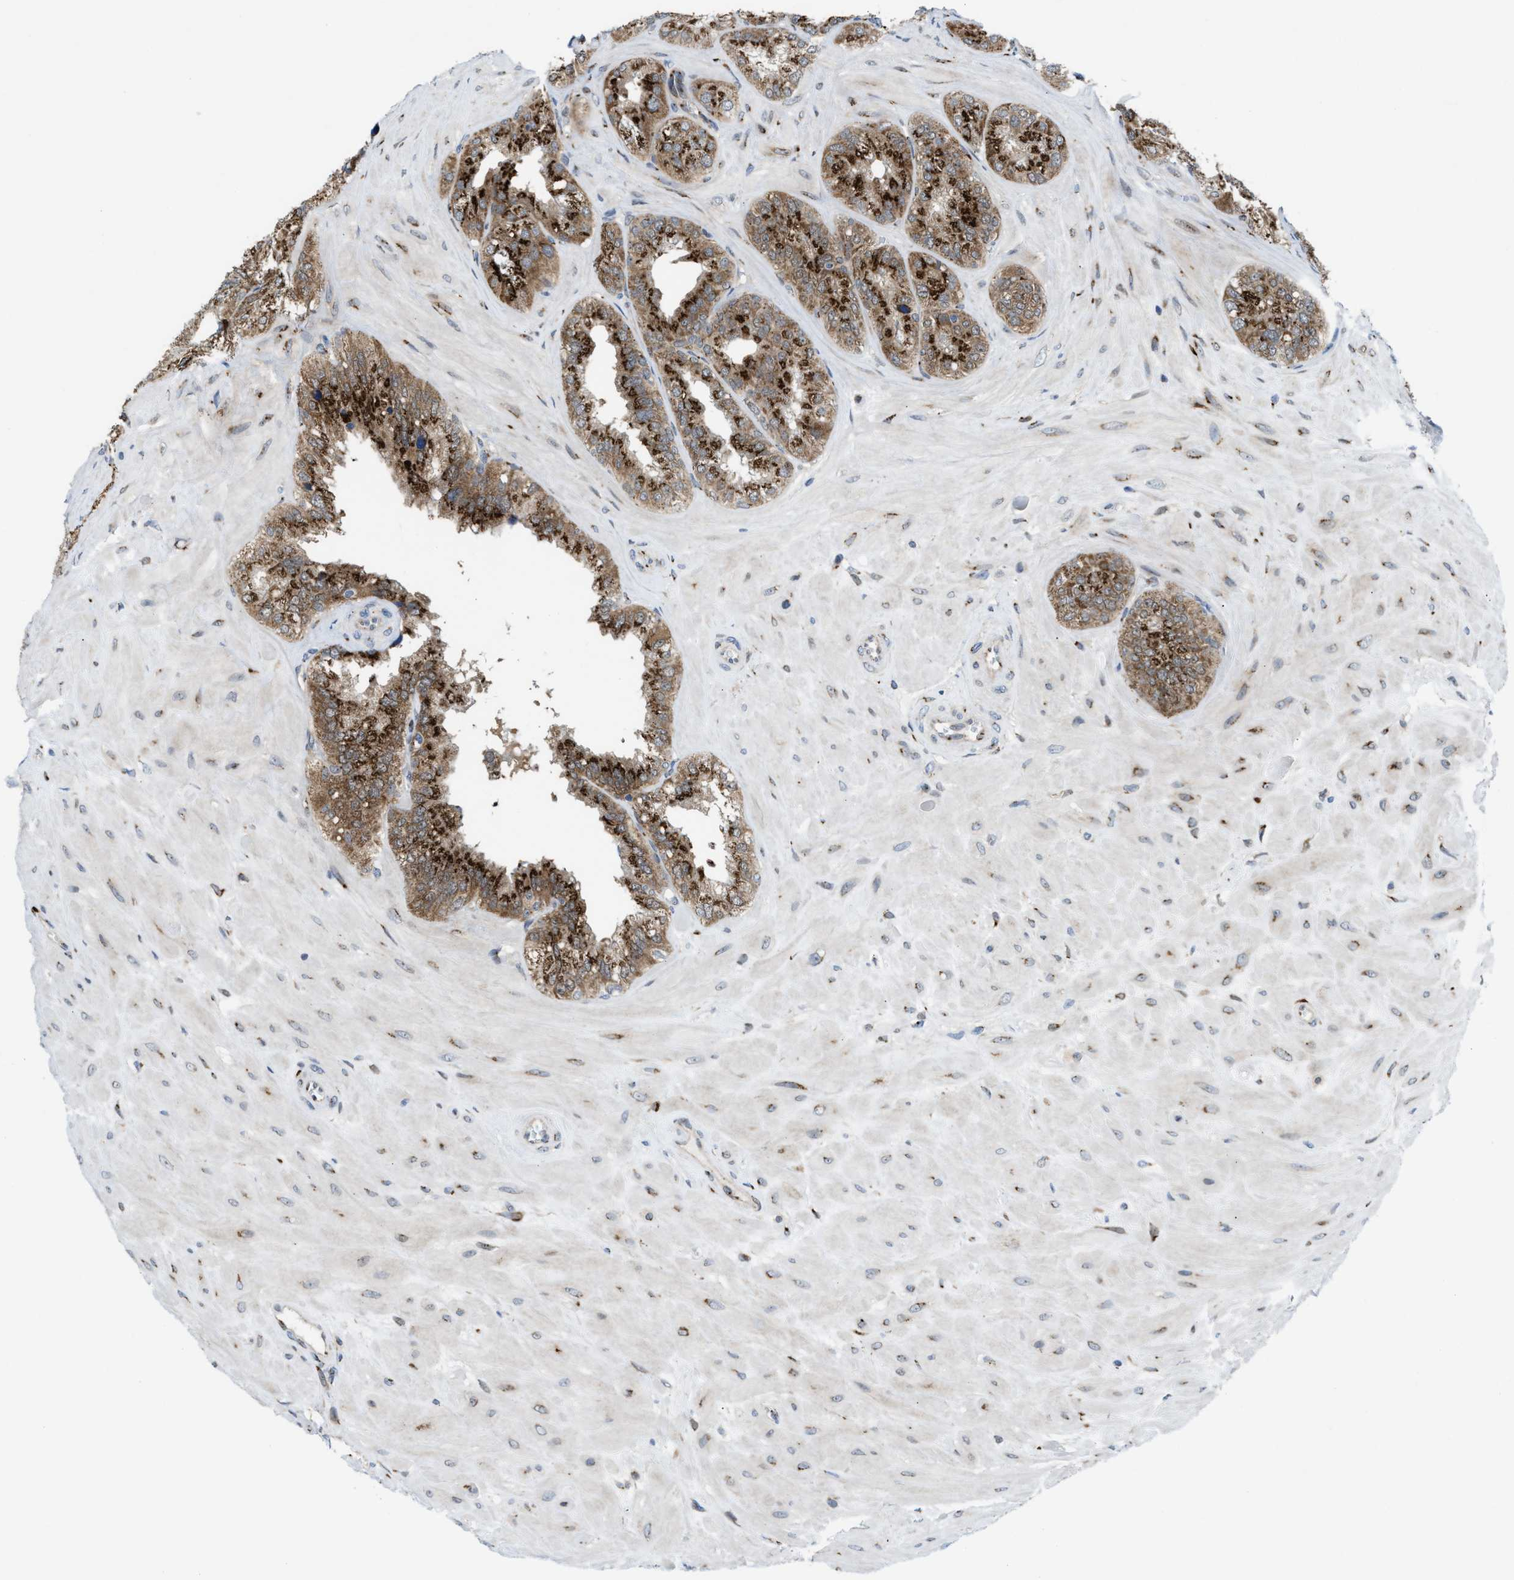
{"staining": {"intensity": "strong", "quantity": ">75%", "location": "cytoplasmic/membranous"}, "tissue": "seminal vesicle", "cell_type": "Glandular cells", "image_type": "normal", "snomed": [{"axis": "morphology", "description": "Normal tissue, NOS"}, {"axis": "topography", "description": "Prostate"}, {"axis": "topography", "description": "Seminal veicle"}], "caption": "Seminal vesicle stained with immunohistochemistry (IHC) shows strong cytoplasmic/membranous positivity in about >75% of glandular cells.", "gene": "SLC38A10", "patient": {"sex": "male", "age": 51}}